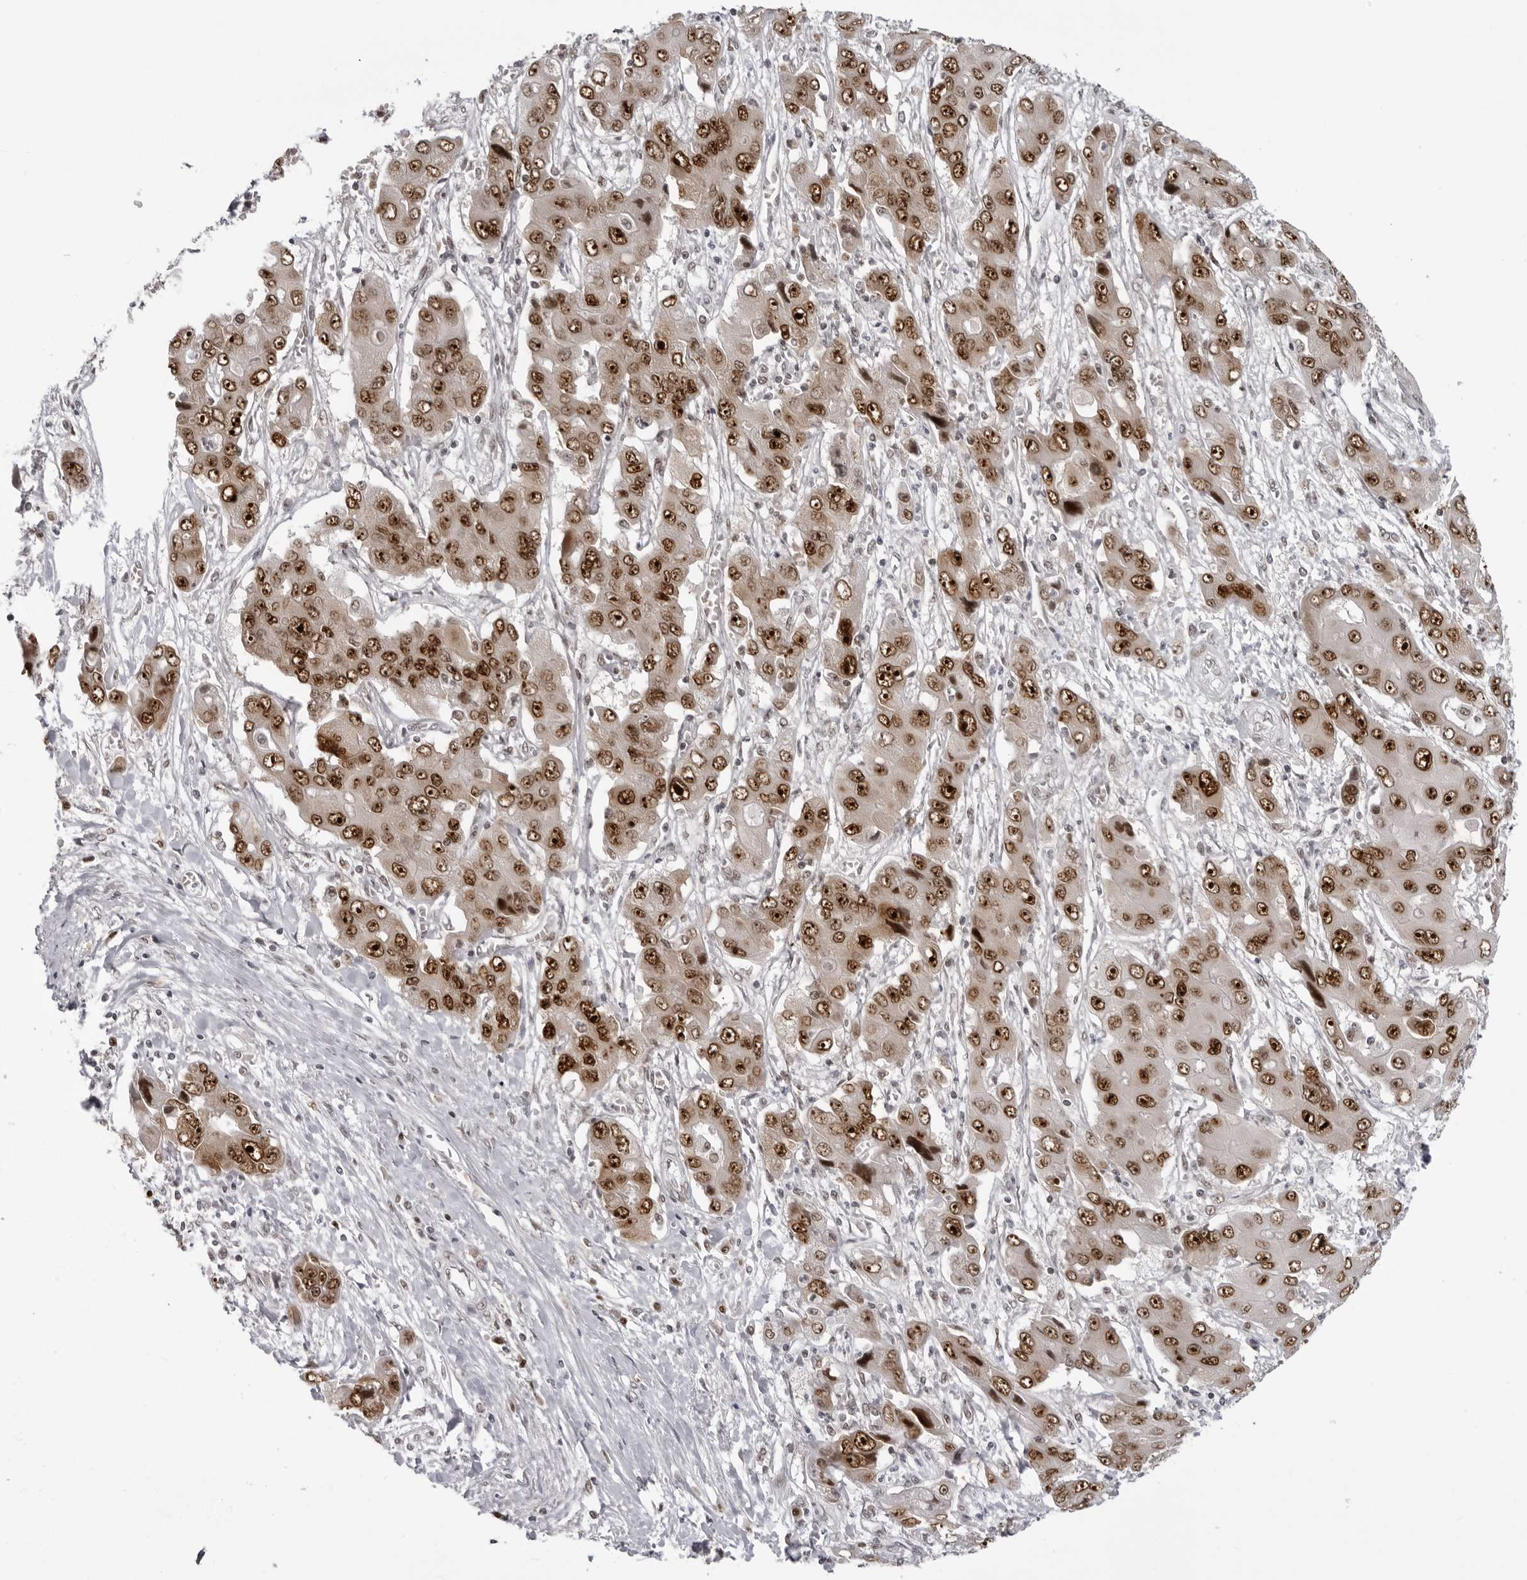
{"staining": {"intensity": "strong", "quantity": ">75%", "location": "nuclear"}, "tissue": "liver cancer", "cell_type": "Tumor cells", "image_type": "cancer", "snomed": [{"axis": "morphology", "description": "Cholangiocarcinoma"}, {"axis": "topography", "description": "Liver"}], "caption": "An image of human liver cancer stained for a protein exhibits strong nuclear brown staining in tumor cells.", "gene": "HEXIM2", "patient": {"sex": "male", "age": 67}}